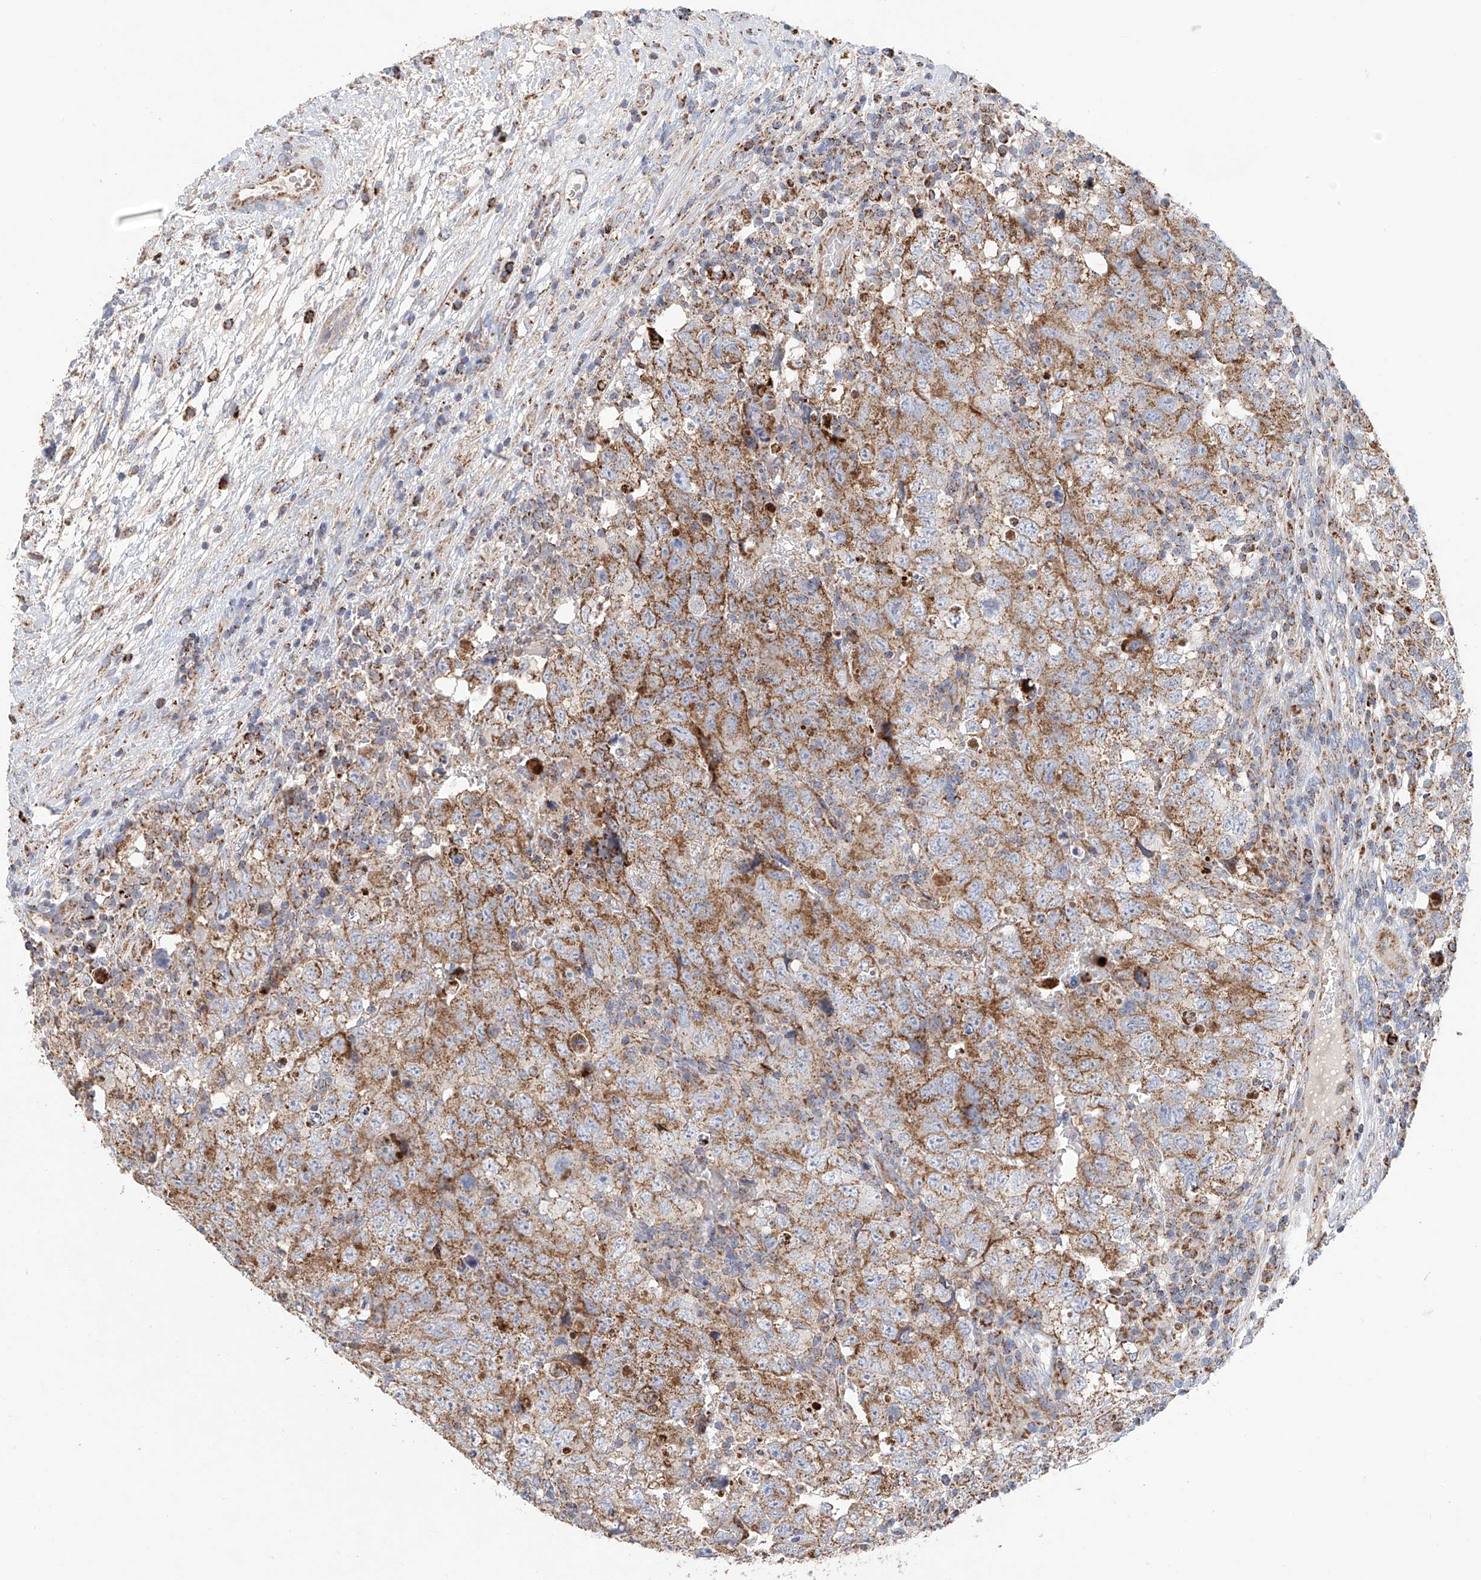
{"staining": {"intensity": "moderate", "quantity": ">75%", "location": "cytoplasmic/membranous"}, "tissue": "testis cancer", "cell_type": "Tumor cells", "image_type": "cancer", "snomed": [{"axis": "morphology", "description": "Carcinoma, Embryonal, NOS"}, {"axis": "topography", "description": "Testis"}], "caption": "A medium amount of moderate cytoplasmic/membranous positivity is present in about >75% of tumor cells in testis cancer (embryonal carcinoma) tissue.", "gene": "MCL1", "patient": {"sex": "male", "age": 37}}